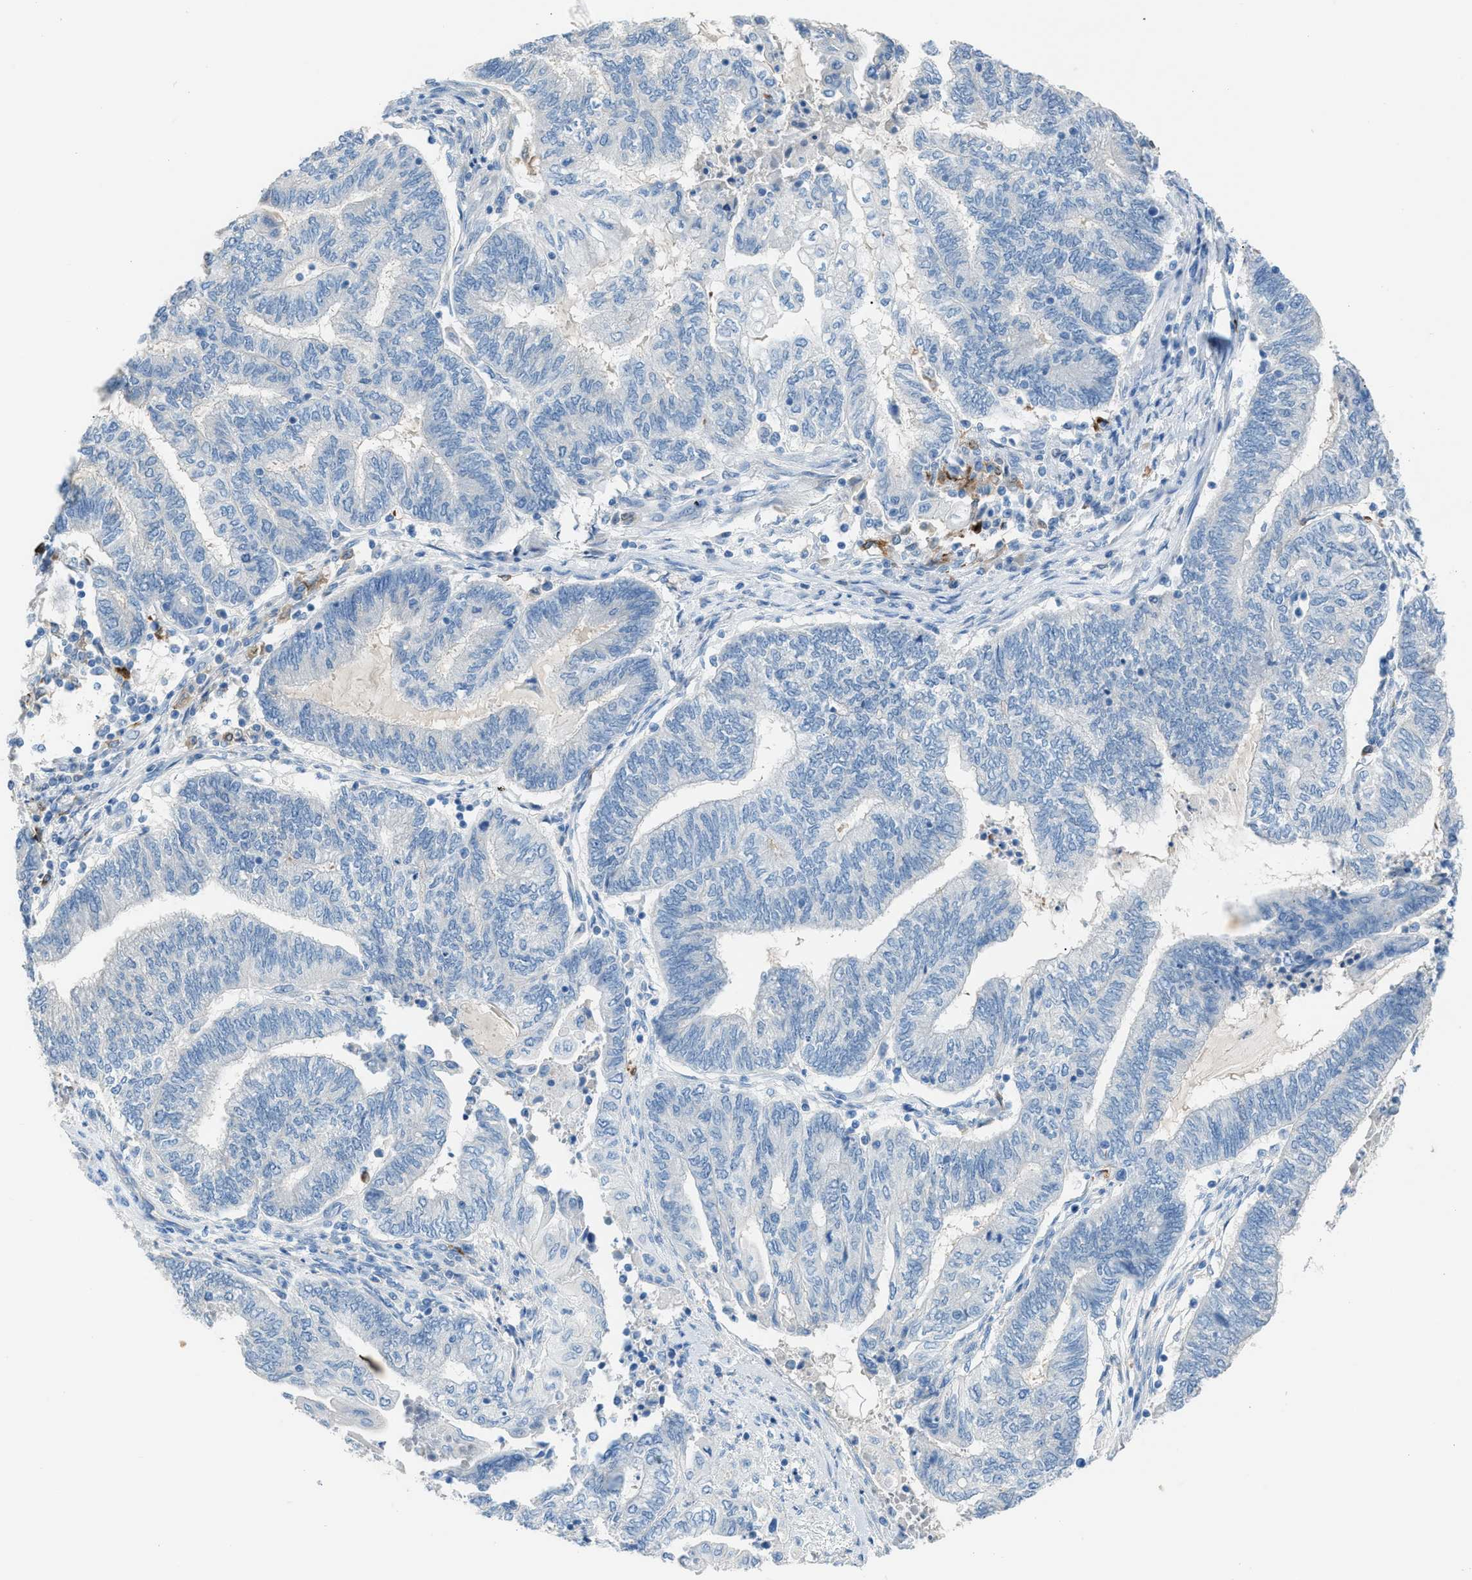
{"staining": {"intensity": "negative", "quantity": "none", "location": "none"}, "tissue": "endometrial cancer", "cell_type": "Tumor cells", "image_type": "cancer", "snomed": [{"axis": "morphology", "description": "Adenocarcinoma, NOS"}, {"axis": "topography", "description": "Uterus"}, {"axis": "topography", "description": "Endometrium"}], "caption": "Immunohistochemical staining of endometrial adenocarcinoma shows no significant expression in tumor cells.", "gene": "CLEC10A", "patient": {"sex": "female", "age": 70}}